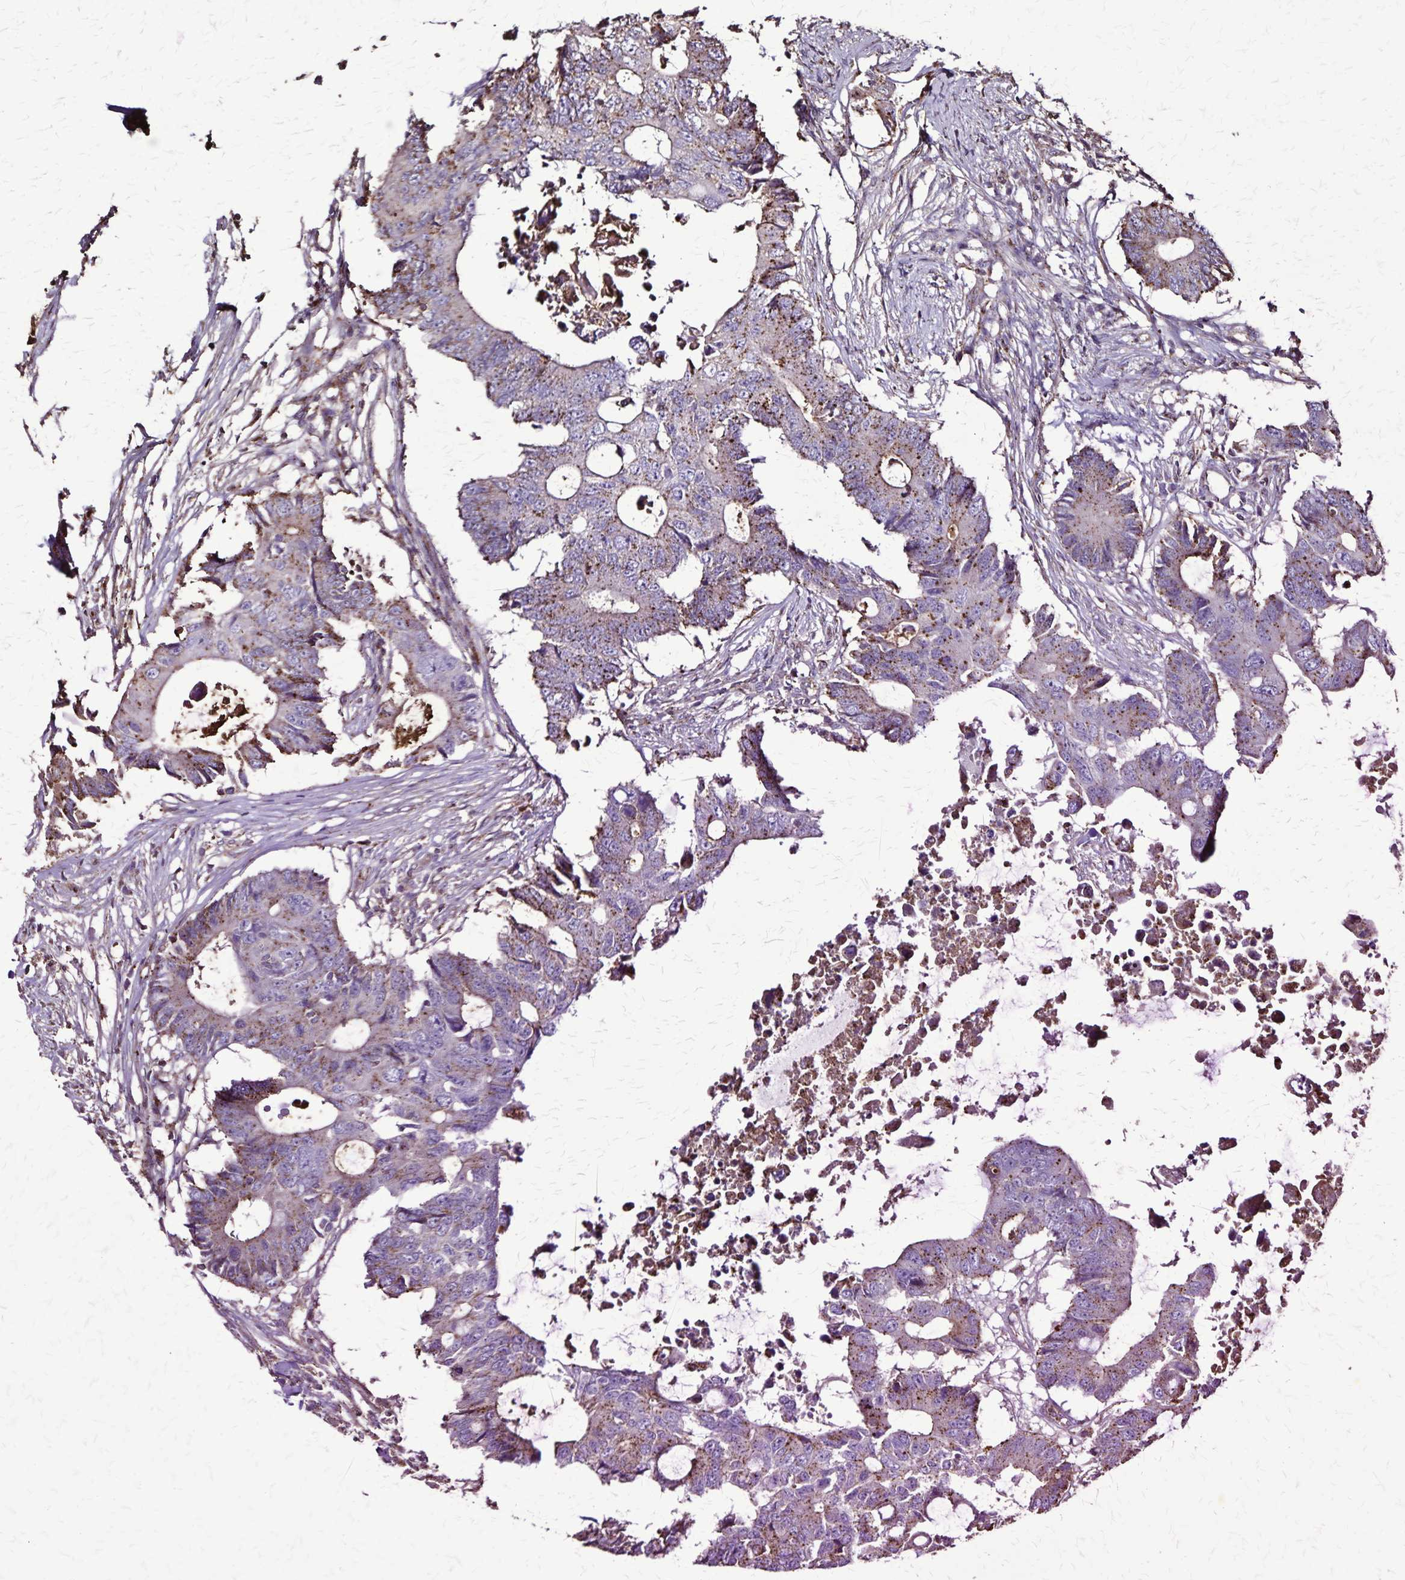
{"staining": {"intensity": "moderate", "quantity": "<25%", "location": "cytoplasmic/membranous"}, "tissue": "colorectal cancer", "cell_type": "Tumor cells", "image_type": "cancer", "snomed": [{"axis": "morphology", "description": "Adenocarcinoma, NOS"}, {"axis": "topography", "description": "Colon"}], "caption": "Colorectal cancer was stained to show a protein in brown. There is low levels of moderate cytoplasmic/membranous staining in about <25% of tumor cells.", "gene": "CHMP1B", "patient": {"sex": "male", "age": 71}}